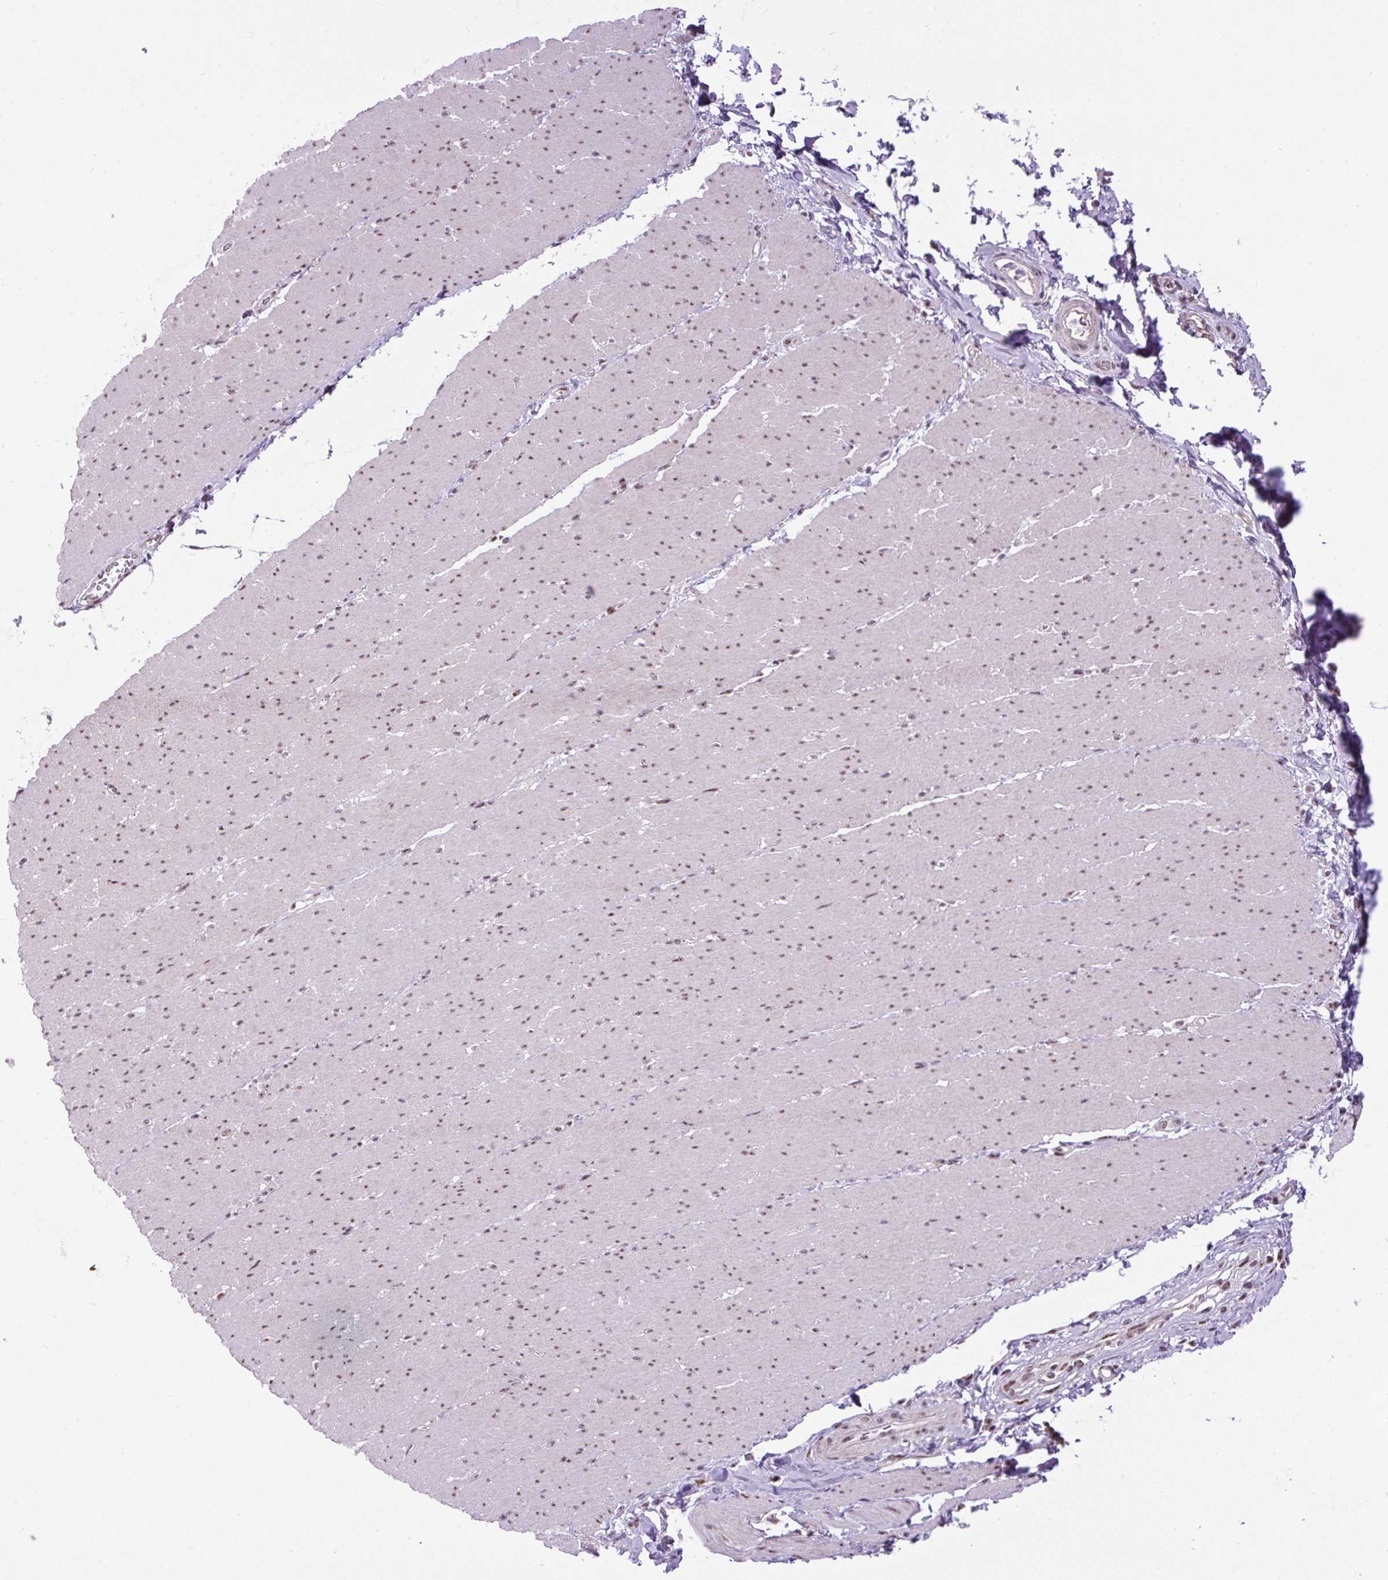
{"staining": {"intensity": "moderate", "quantity": "25%-75%", "location": "nuclear"}, "tissue": "smooth muscle", "cell_type": "Smooth muscle cells", "image_type": "normal", "snomed": [{"axis": "morphology", "description": "Normal tissue, NOS"}, {"axis": "topography", "description": "Smooth muscle"}, {"axis": "topography", "description": "Rectum"}], "caption": "Human smooth muscle stained with a brown dye demonstrates moderate nuclear positive positivity in approximately 25%-75% of smooth muscle cells.", "gene": "SMC5", "patient": {"sex": "male", "age": 53}}